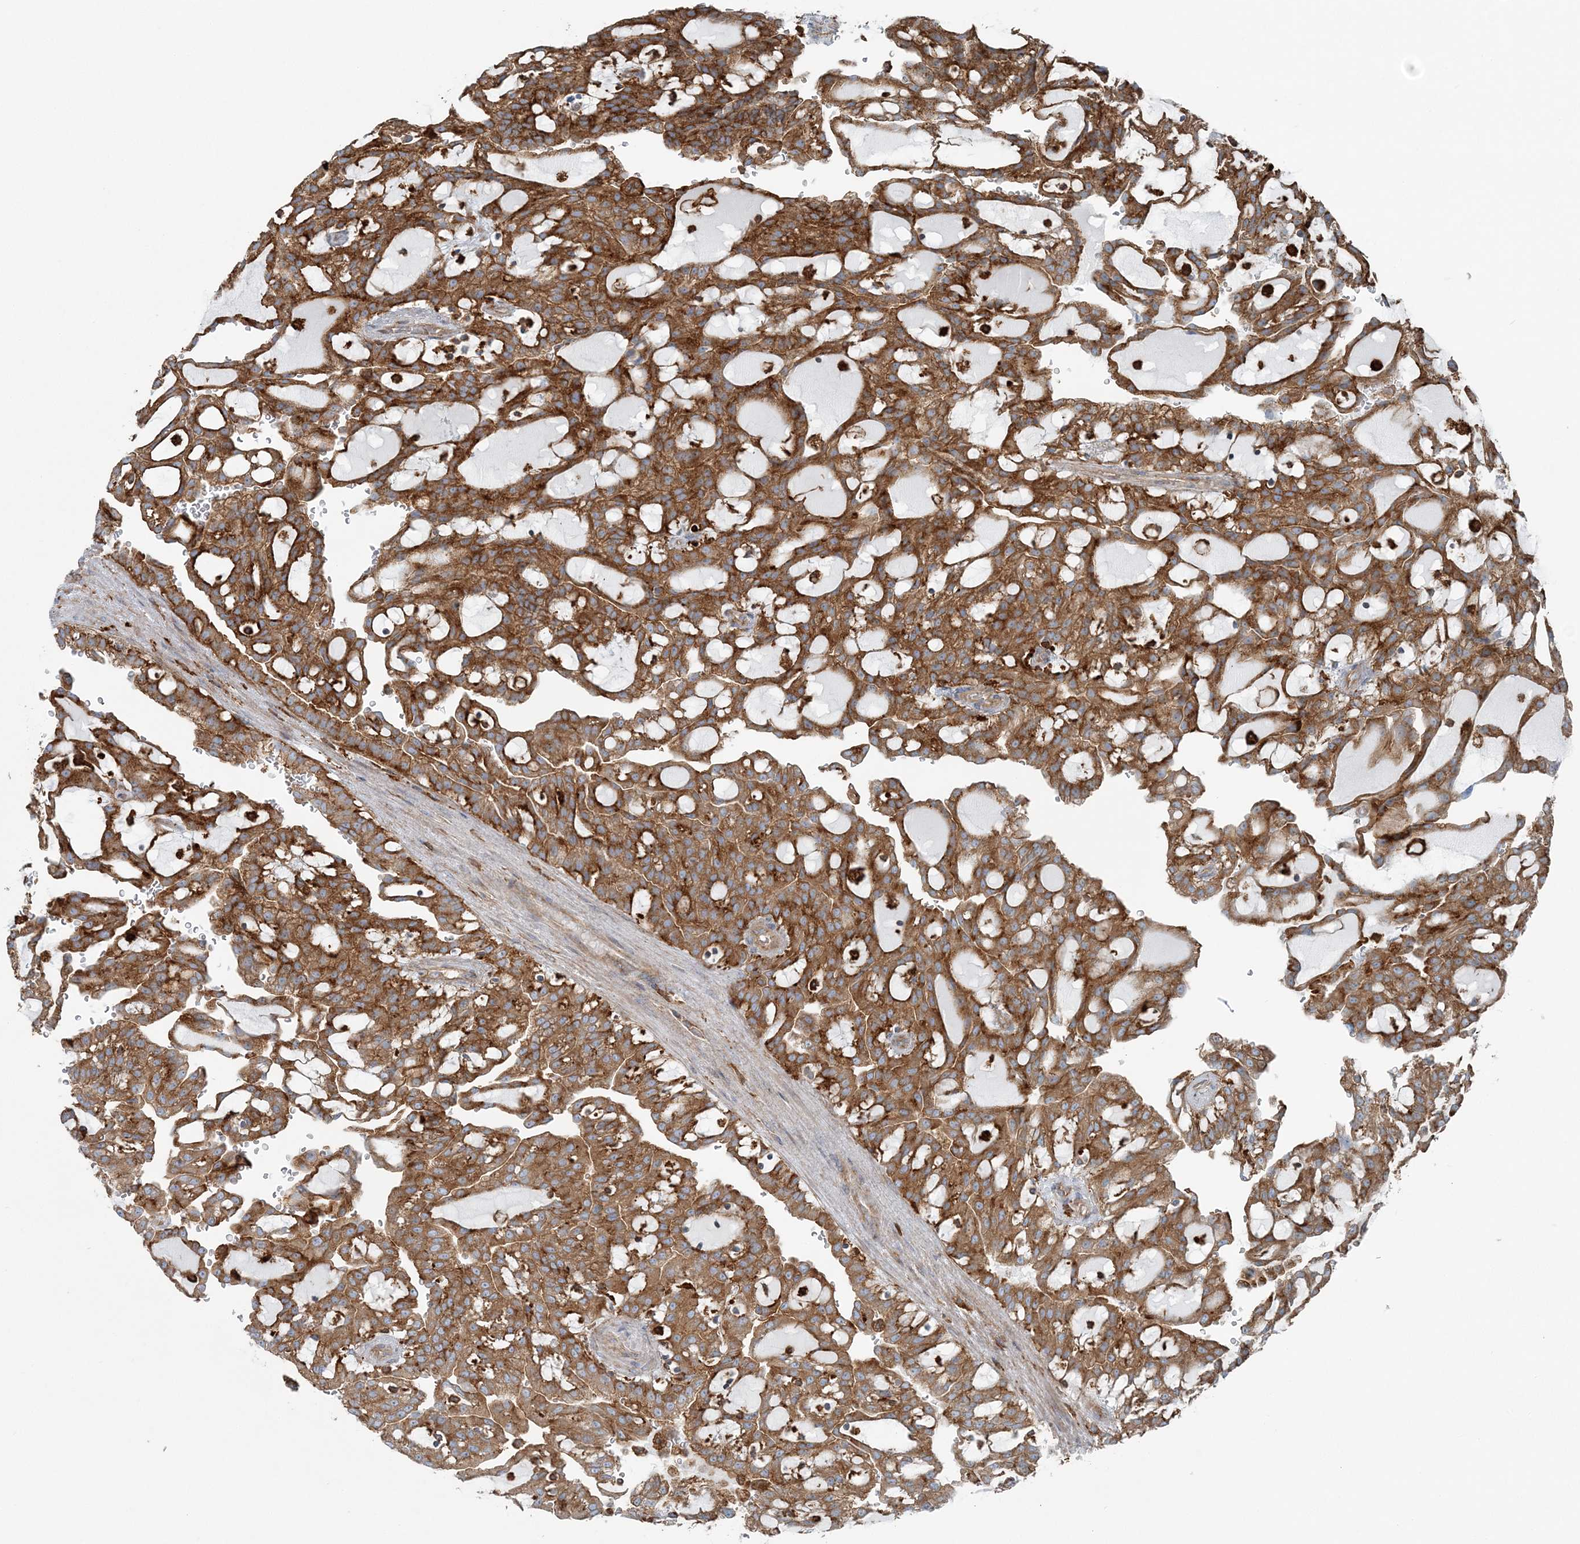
{"staining": {"intensity": "strong", "quantity": ">75%", "location": "cytoplasmic/membranous"}, "tissue": "renal cancer", "cell_type": "Tumor cells", "image_type": "cancer", "snomed": [{"axis": "morphology", "description": "Adenocarcinoma, NOS"}, {"axis": "topography", "description": "Kidney"}], "caption": "Approximately >75% of tumor cells in renal cancer (adenocarcinoma) demonstrate strong cytoplasmic/membranous protein expression as visualized by brown immunohistochemical staining.", "gene": "SNX2", "patient": {"sex": "male", "age": 63}}